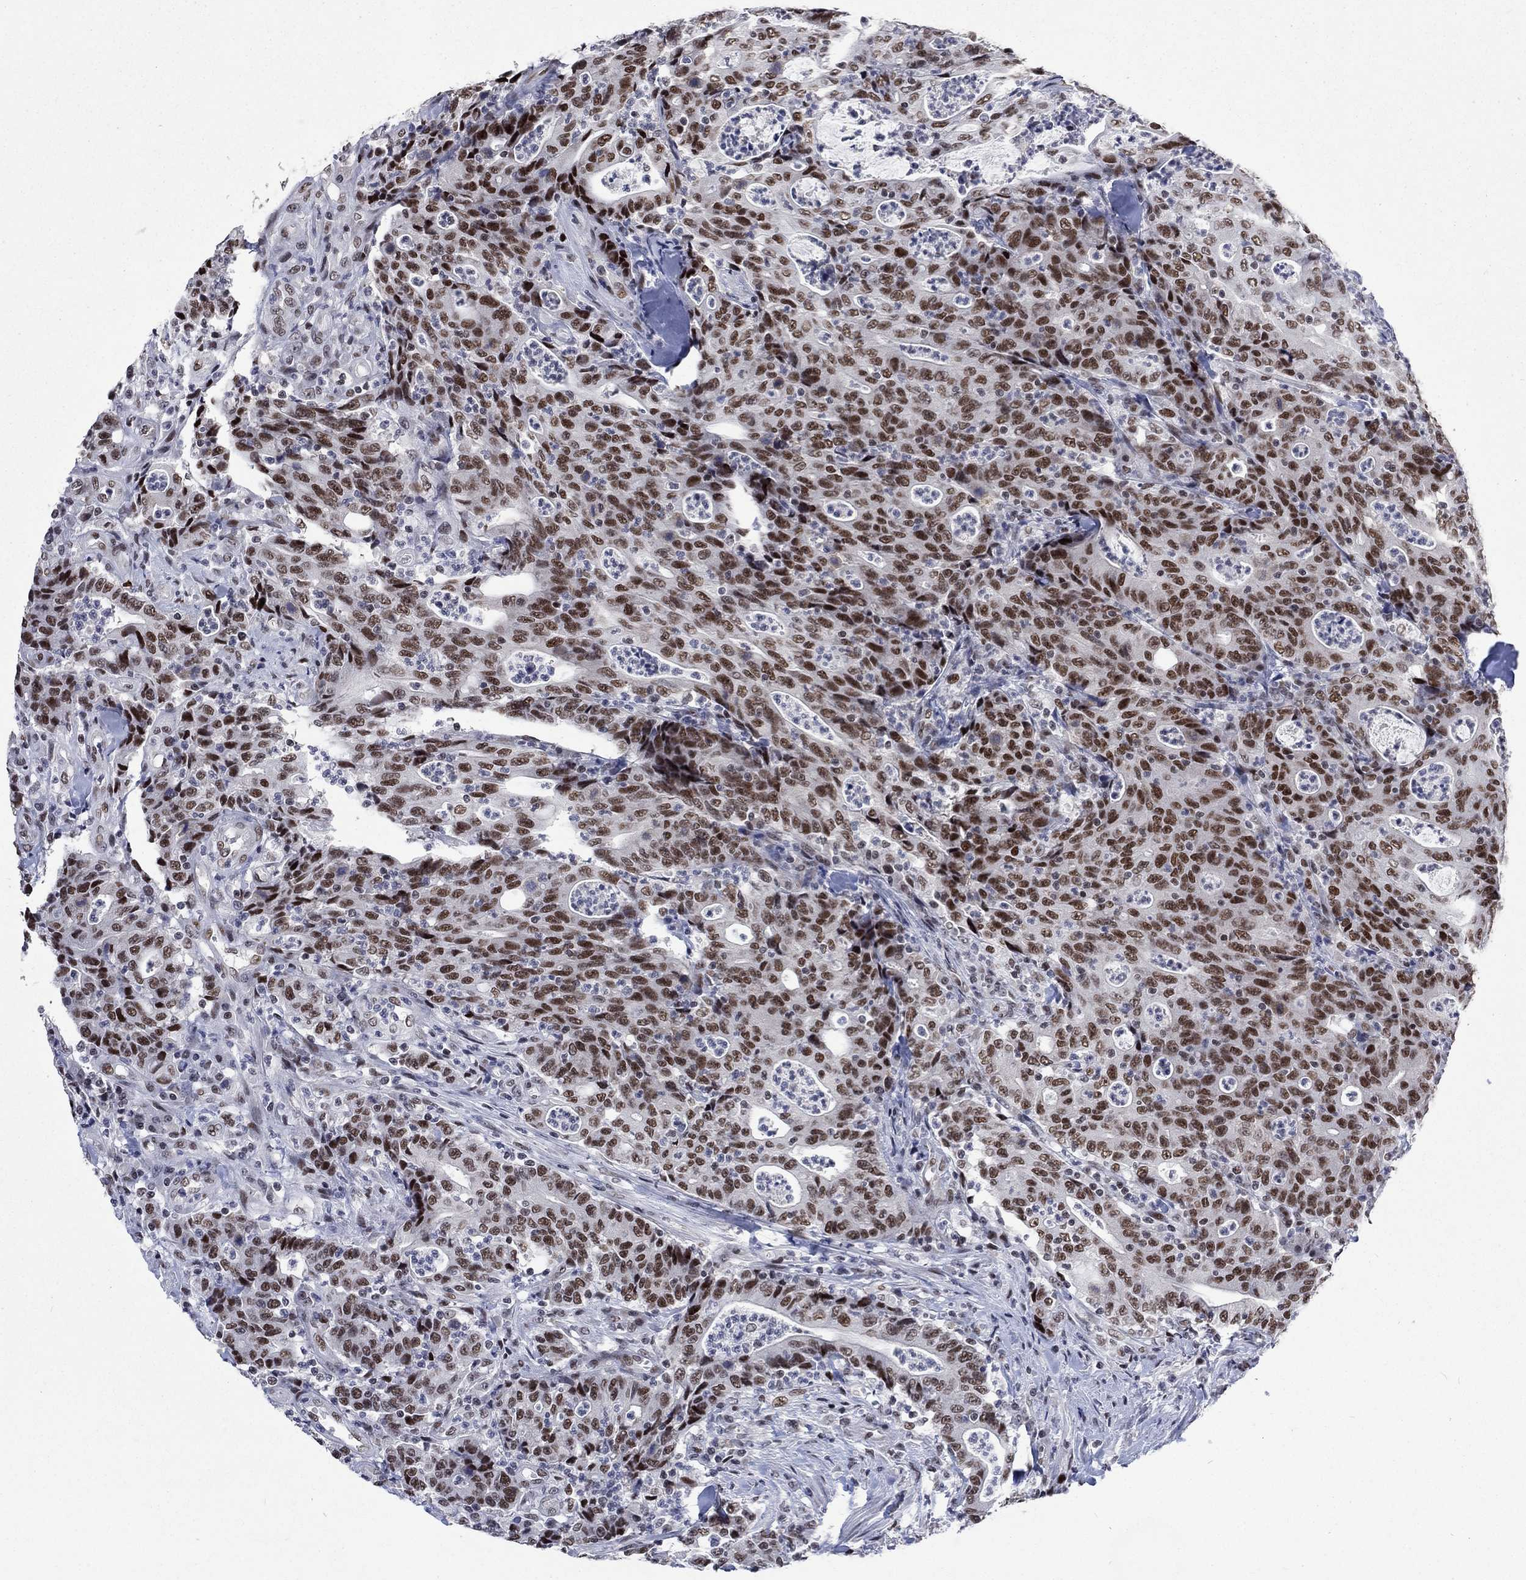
{"staining": {"intensity": "strong", "quantity": ">75%", "location": "nuclear"}, "tissue": "colorectal cancer", "cell_type": "Tumor cells", "image_type": "cancer", "snomed": [{"axis": "morphology", "description": "Adenocarcinoma, NOS"}, {"axis": "topography", "description": "Colon"}], "caption": "Strong nuclear expression is seen in about >75% of tumor cells in colorectal adenocarcinoma.", "gene": "HCFC1", "patient": {"sex": "male", "age": 70}}